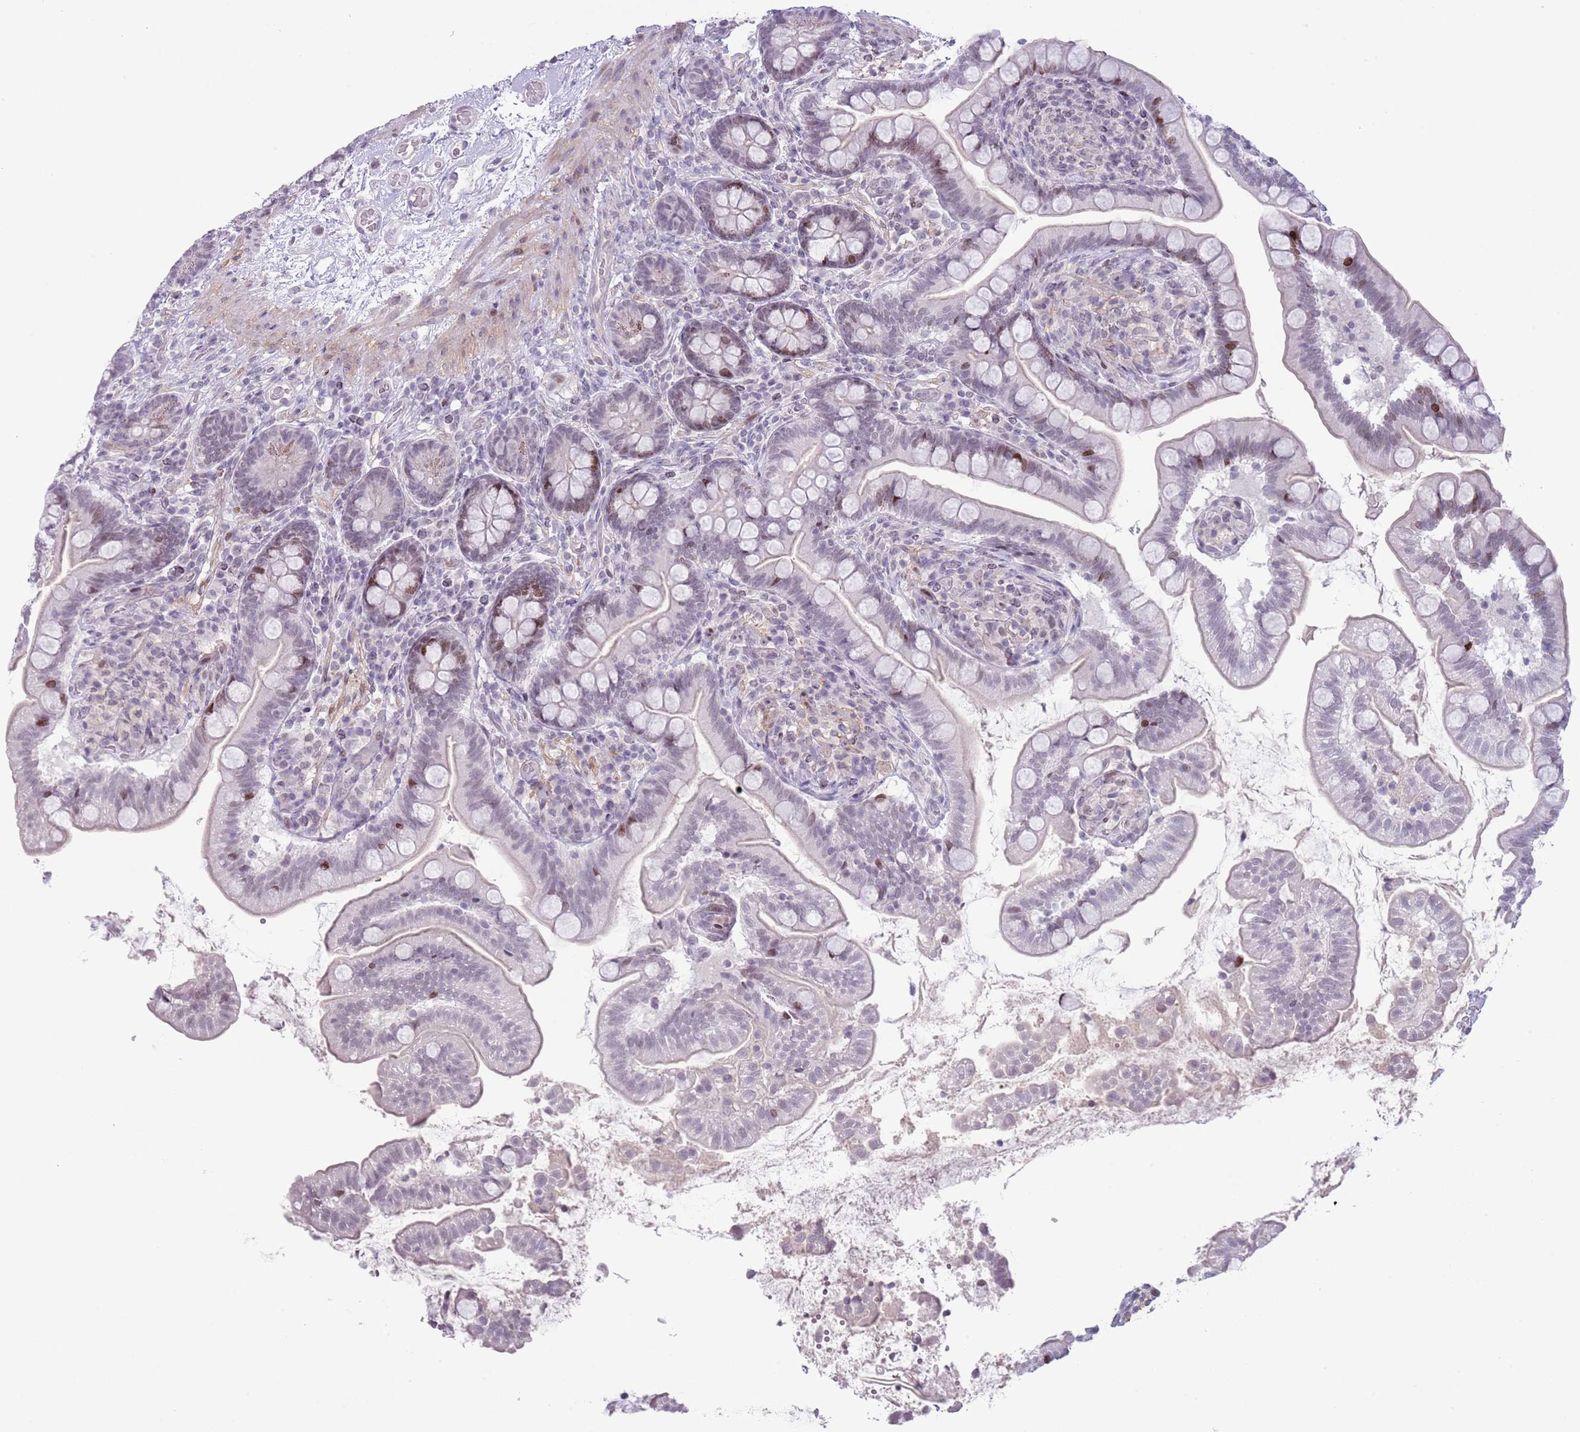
{"staining": {"intensity": "strong", "quantity": "<25%", "location": "nuclear"}, "tissue": "small intestine", "cell_type": "Glandular cells", "image_type": "normal", "snomed": [{"axis": "morphology", "description": "Normal tissue, NOS"}, {"axis": "topography", "description": "Small intestine"}], "caption": "A high-resolution micrograph shows immunohistochemistry staining of benign small intestine, which exhibits strong nuclear positivity in approximately <25% of glandular cells.", "gene": "MFSD10", "patient": {"sex": "female", "age": 64}}